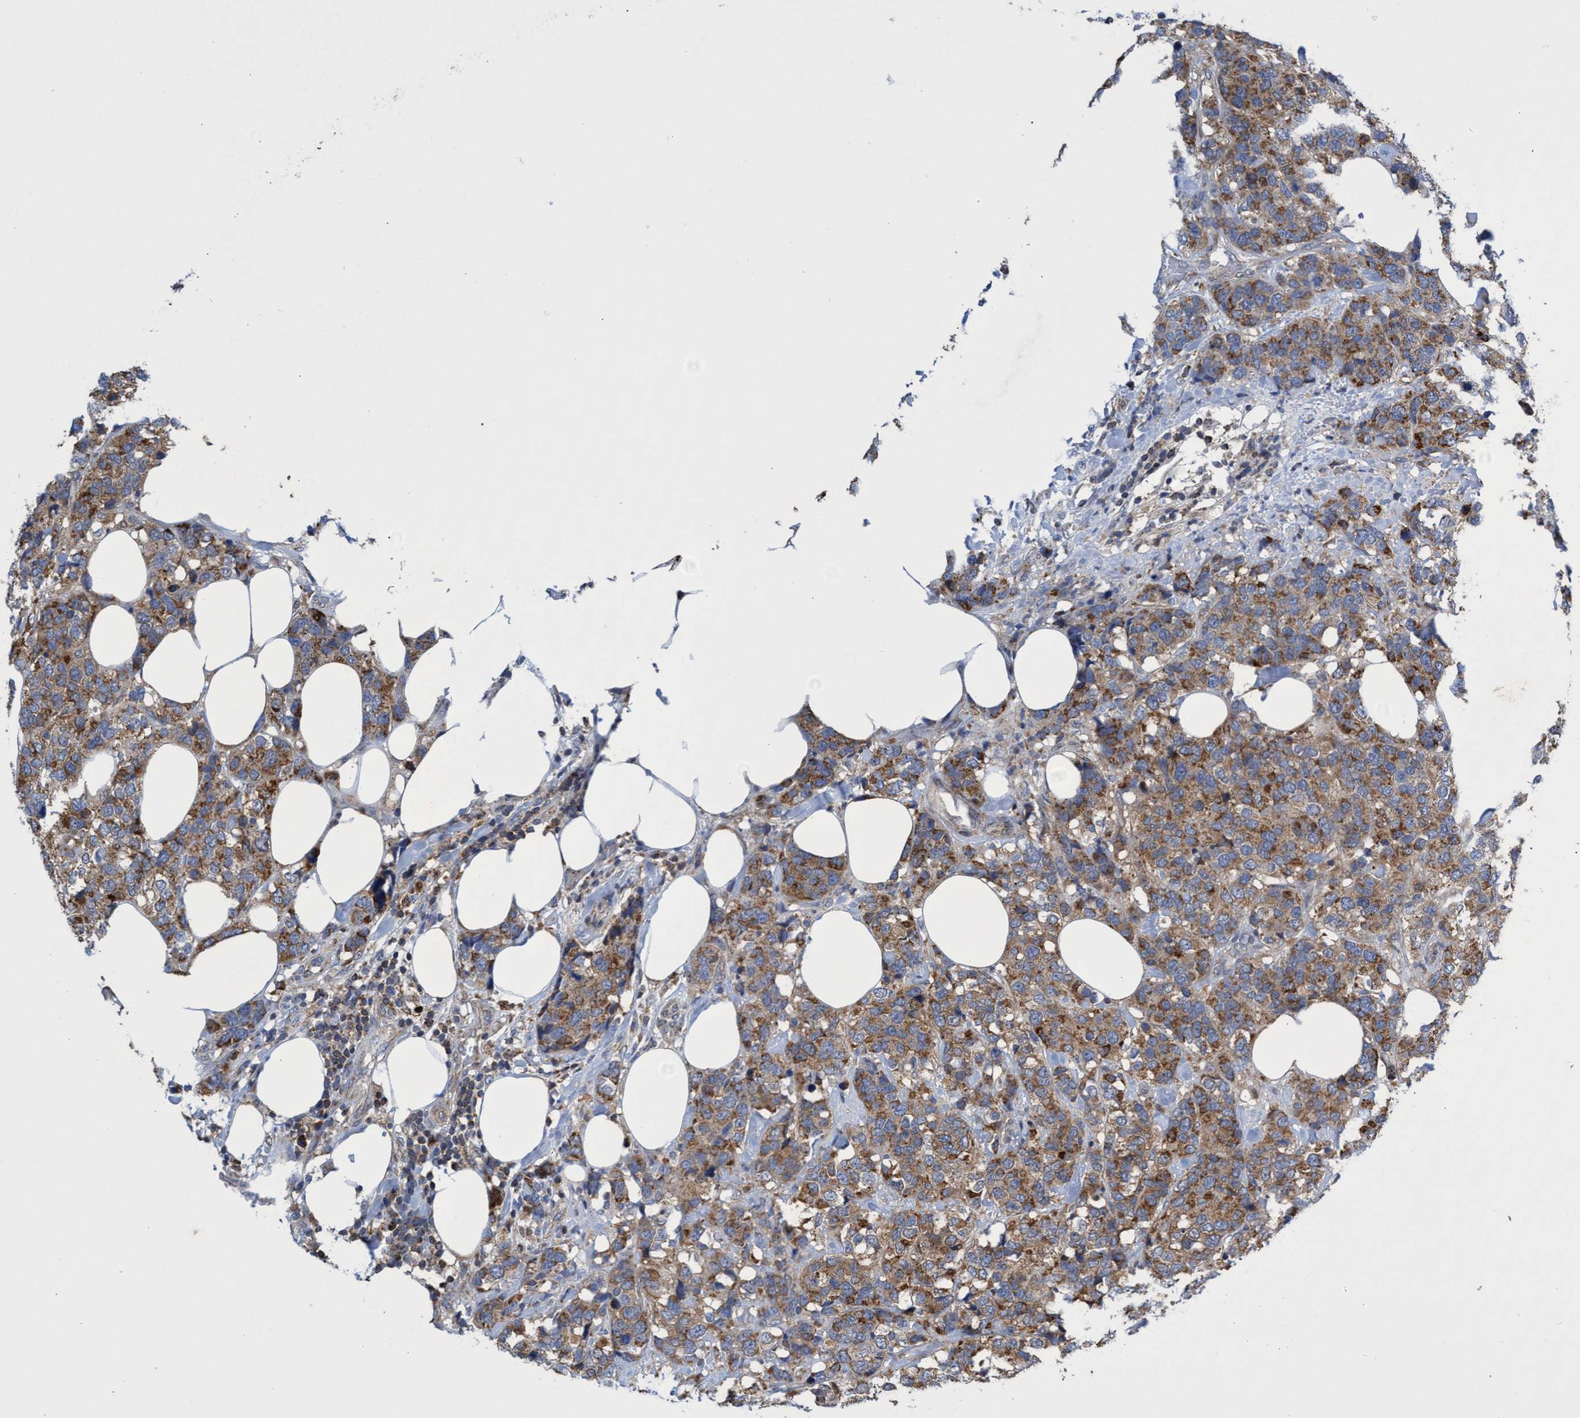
{"staining": {"intensity": "moderate", "quantity": ">75%", "location": "cytoplasmic/membranous"}, "tissue": "breast cancer", "cell_type": "Tumor cells", "image_type": "cancer", "snomed": [{"axis": "morphology", "description": "Lobular carcinoma"}, {"axis": "topography", "description": "Breast"}], "caption": "Brown immunohistochemical staining in breast cancer (lobular carcinoma) shows moderate cytoplasmic/membranous positivity in approximately >75% of tumor cells.", "gene": "CRYZ", "patient": {"sex": "female", "age": 59}}